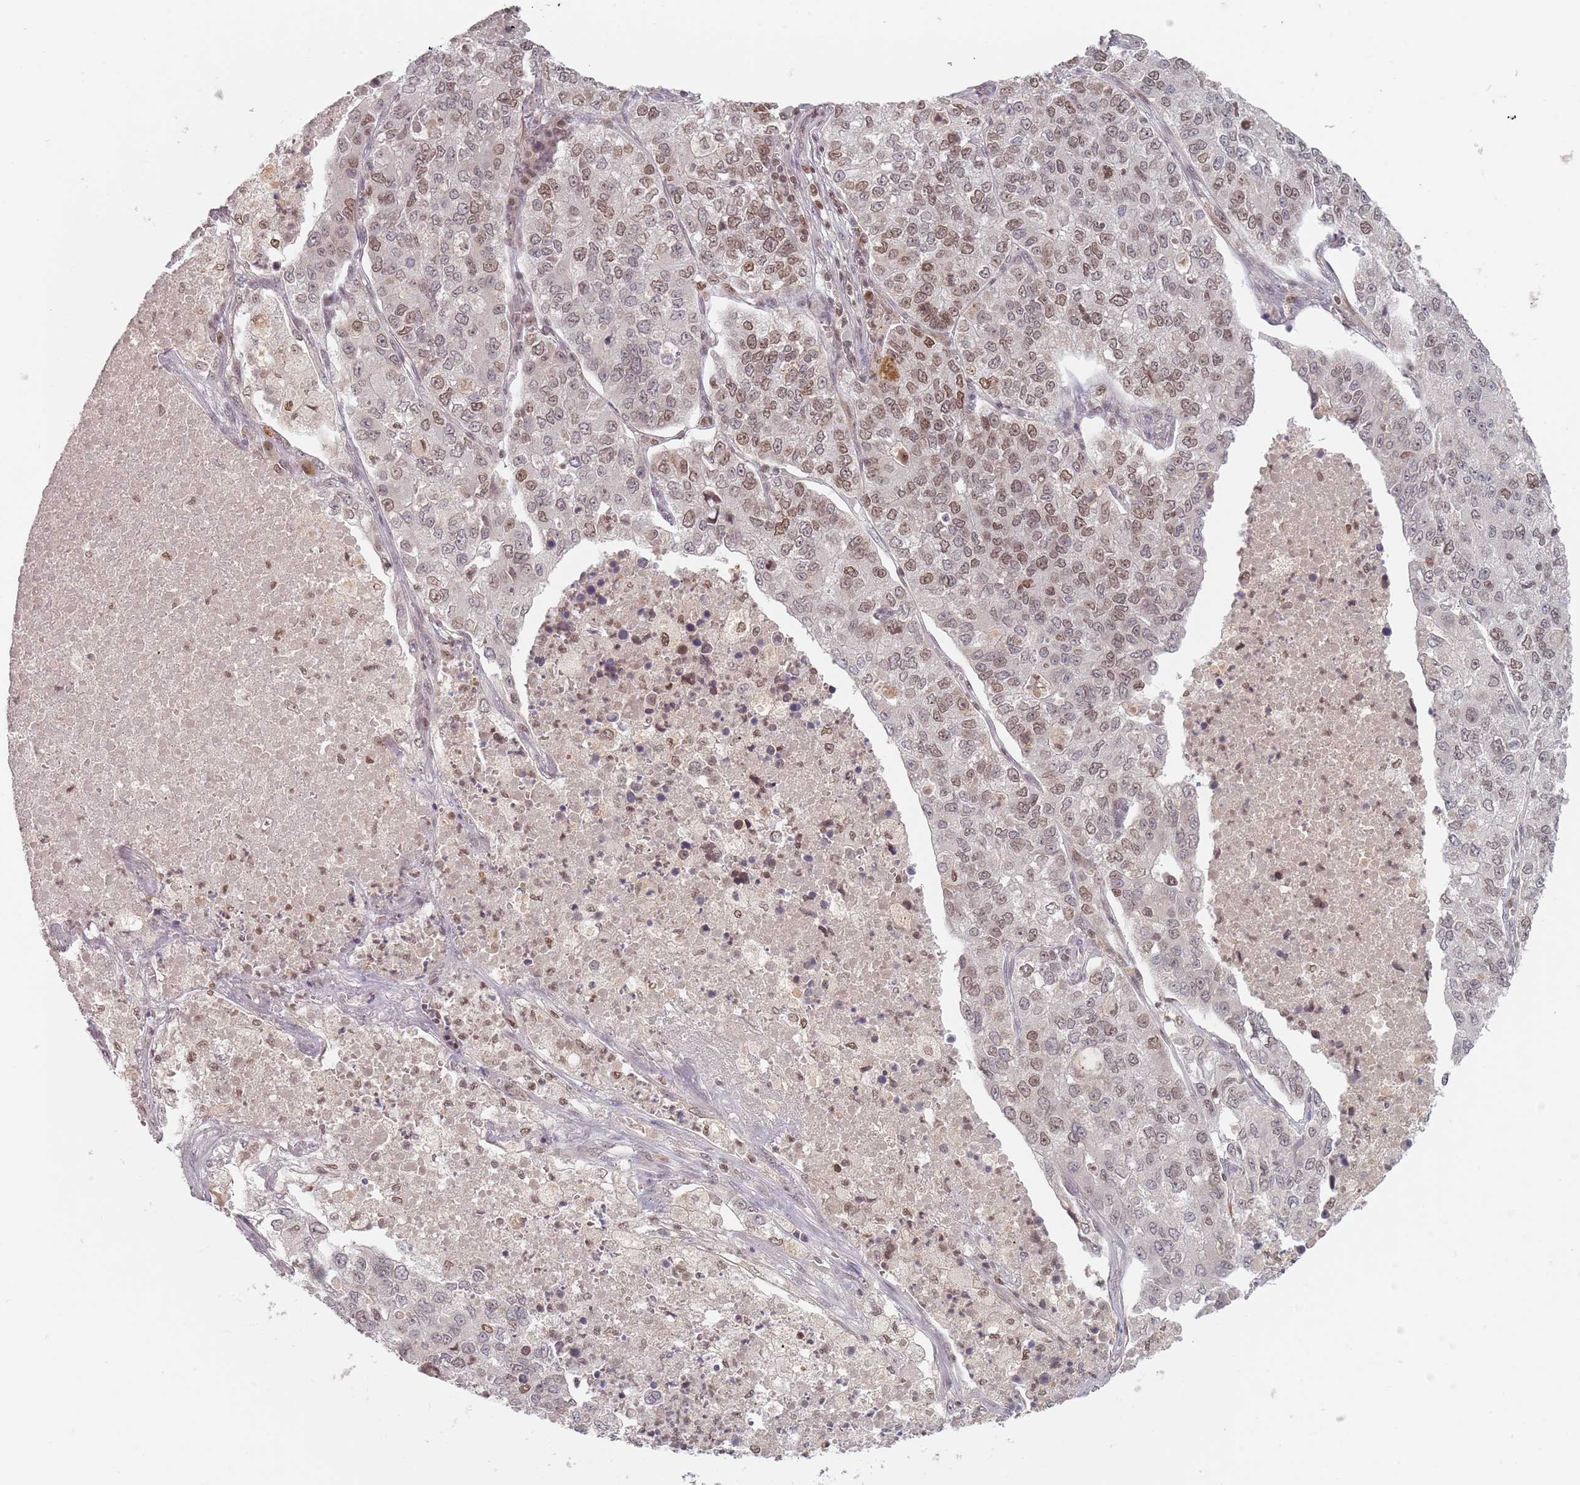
{"staining": {"intensity": "weak", "quantity": "25%-75%", "location": "cytoplasmic/membranous,nuclear"}, "tissue": "lung cancer", "cell_type": "Tumor cells", "image_type": "cancer", "snomed": [{"axis": "morphology", "description": "Adenocarcinoma, NOS"}, {"axis": "topography", "description": "Lung"}], "caption": "IHC histopathology image of neoplastic tissue: lung adenocarcinoma stained using immunohistochemistry exhibits low levels of weak protein expression localized specifically in the cytoplasmic/membranous and nuclear of tumor cells, appearing as a cytoplasmic/membranous and nuclear brown color.", "gene": "NUP50", "patient": {"sex": "male", "age": 49}}